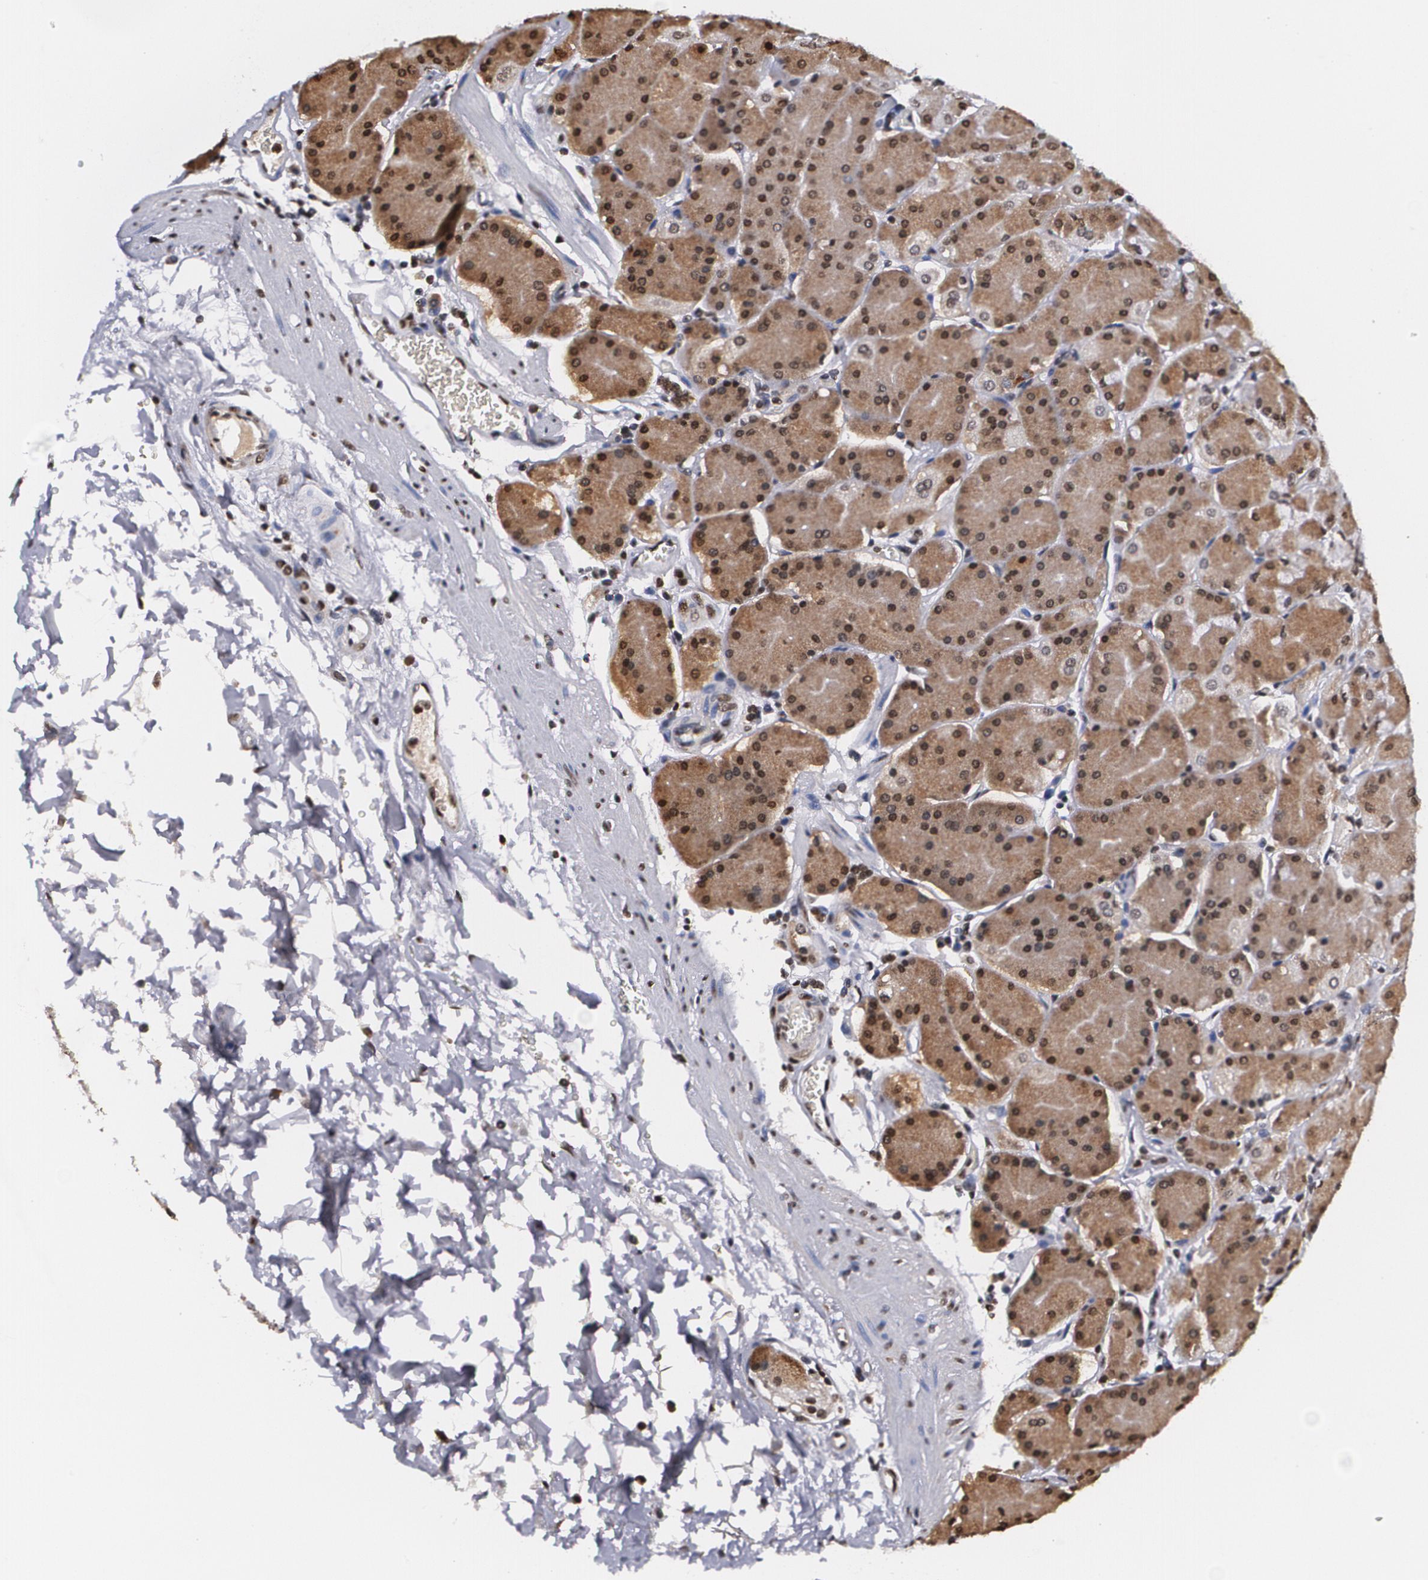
{"staining": {"intensity": "strong", "quantity": ">75%", "location": "cytoplasmic/membranous,nuclear"}, "tissue": "stomach", "cell_type": "Glandular cells", "image_type": "normal", "snomed": [{"axis": "morphology", "description": "Normal tissue, NOS"}, {"axis": "topography", "description": "Stomach, upper"}, {"axis": "topography", "description": "Stomach"}], "caption": "Strong cytoplasmic/membranous,nuclear staining for a protein is seen in approximately >75% of glandular cells of unremarkable stomach using immunohistochemistry (IHC).", "gene": "MVP", "patient": {"sex": "male", "age": 76}}